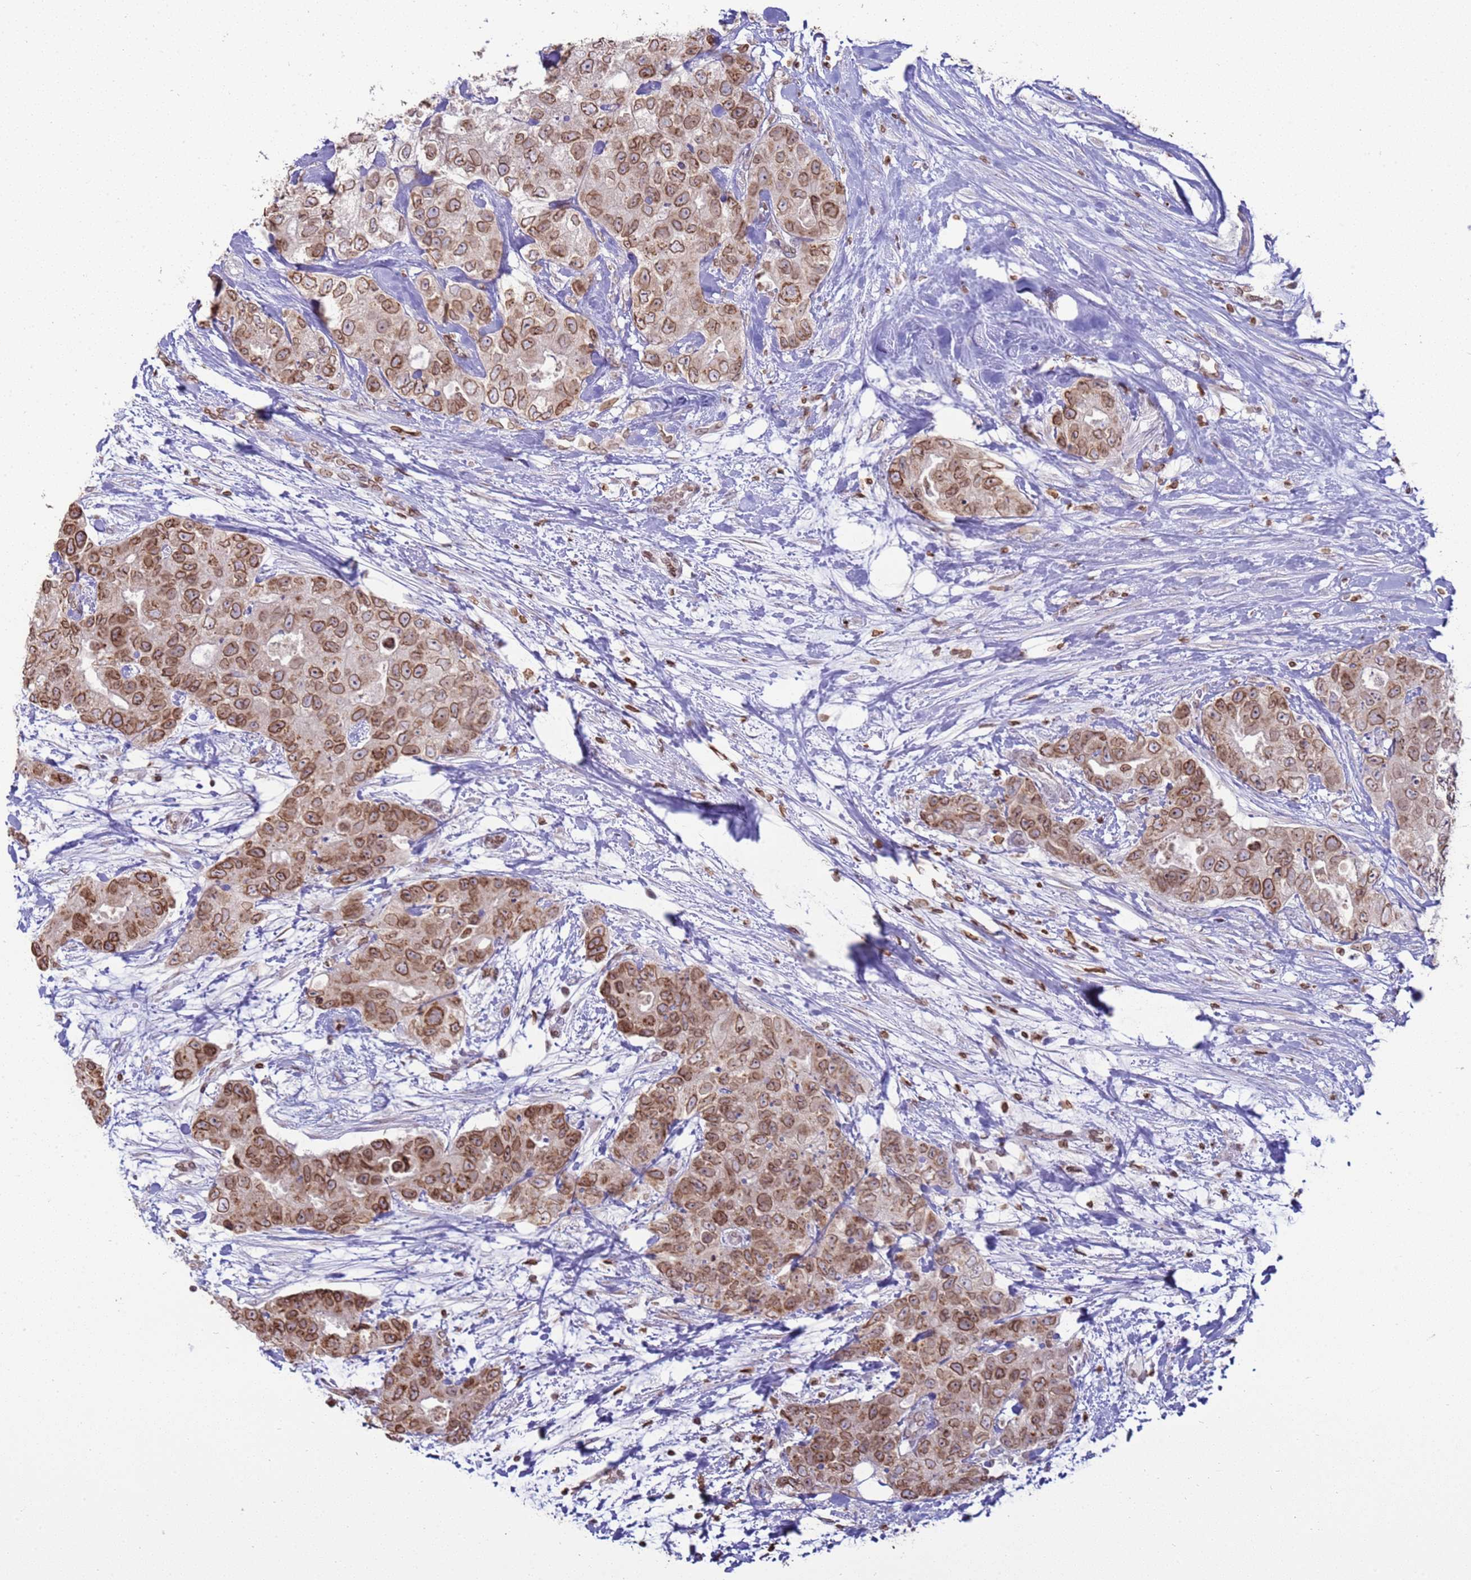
{"staining": {"intensity": "moderate", "quantity": ">75%", "location": "cytoplasmic/membranous,nuclear"}, "tissue": "breast cancer", "cell_type": "Tumor cells", "image_type": "cancer", "snomed": [{"axis": "morphology", "description": "Duct carcinoma"}, {"axis": "topography", "description": "Breast"}], "caption": "This is an image of IHC staining of breast cancer (invasive ductal carcinoma), which shows moderate staining in the cytoplasmic/membranous and nuclear of tumor cells.", "gene": "DHX37", "patient": {"sex": "female", "age": 62}}